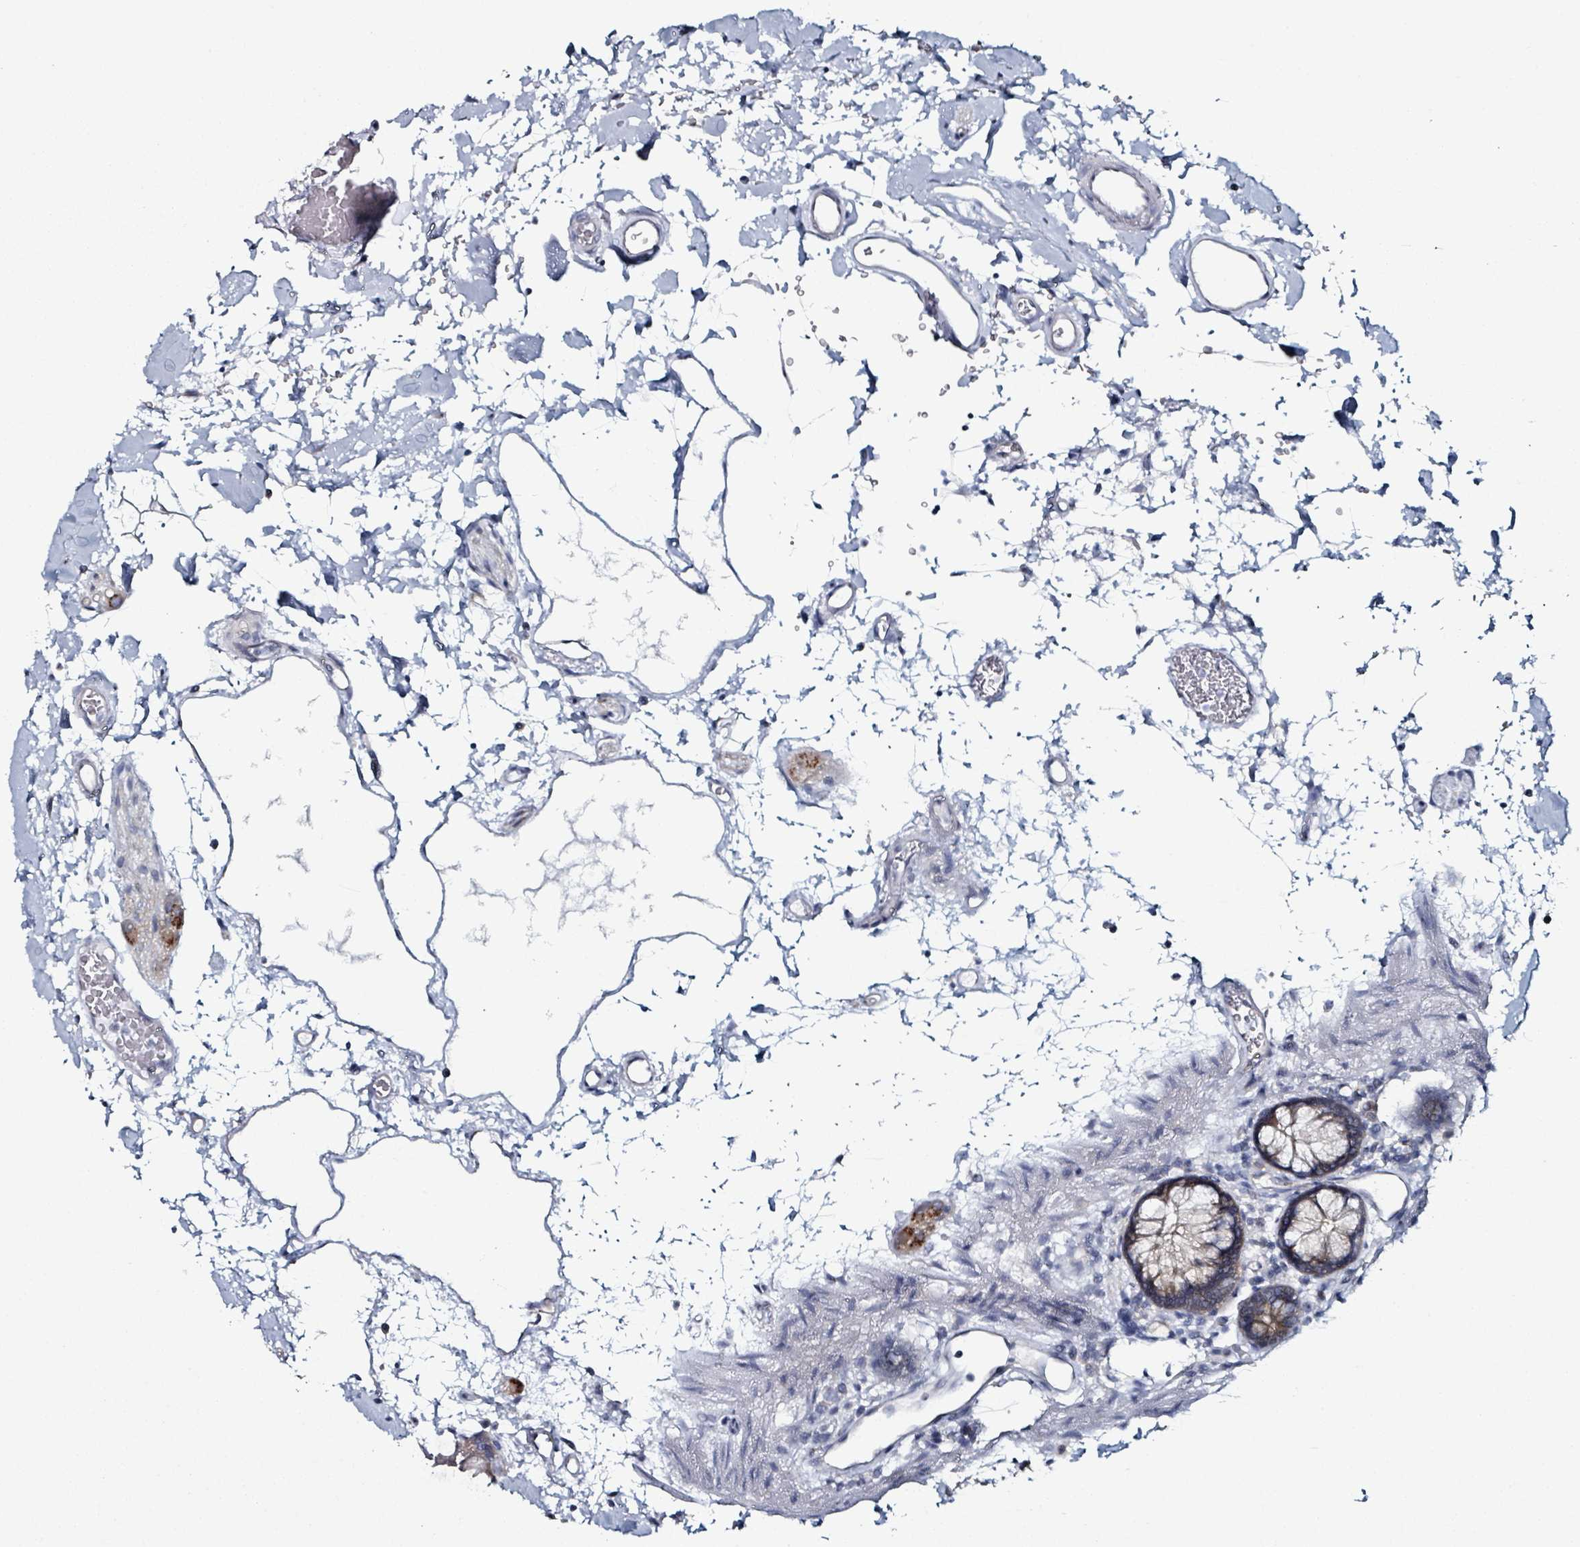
{"staining": {"intensity": "negative", "quantity": "none", "location": "none"}, "tissue": "colon", "cell_type": "Endothelial cells", "image_type": "normal", "snomed": [{"axis": "morphology", "description": "Normal tissue, NOS"}, {"axis": "topography", "description": "Colon"}], "caption": "The micrograph shows no significant staining in endothelial cells of colon.", "gene": "B3GAT3", "patient": {"sex": "male", "age": 75}}